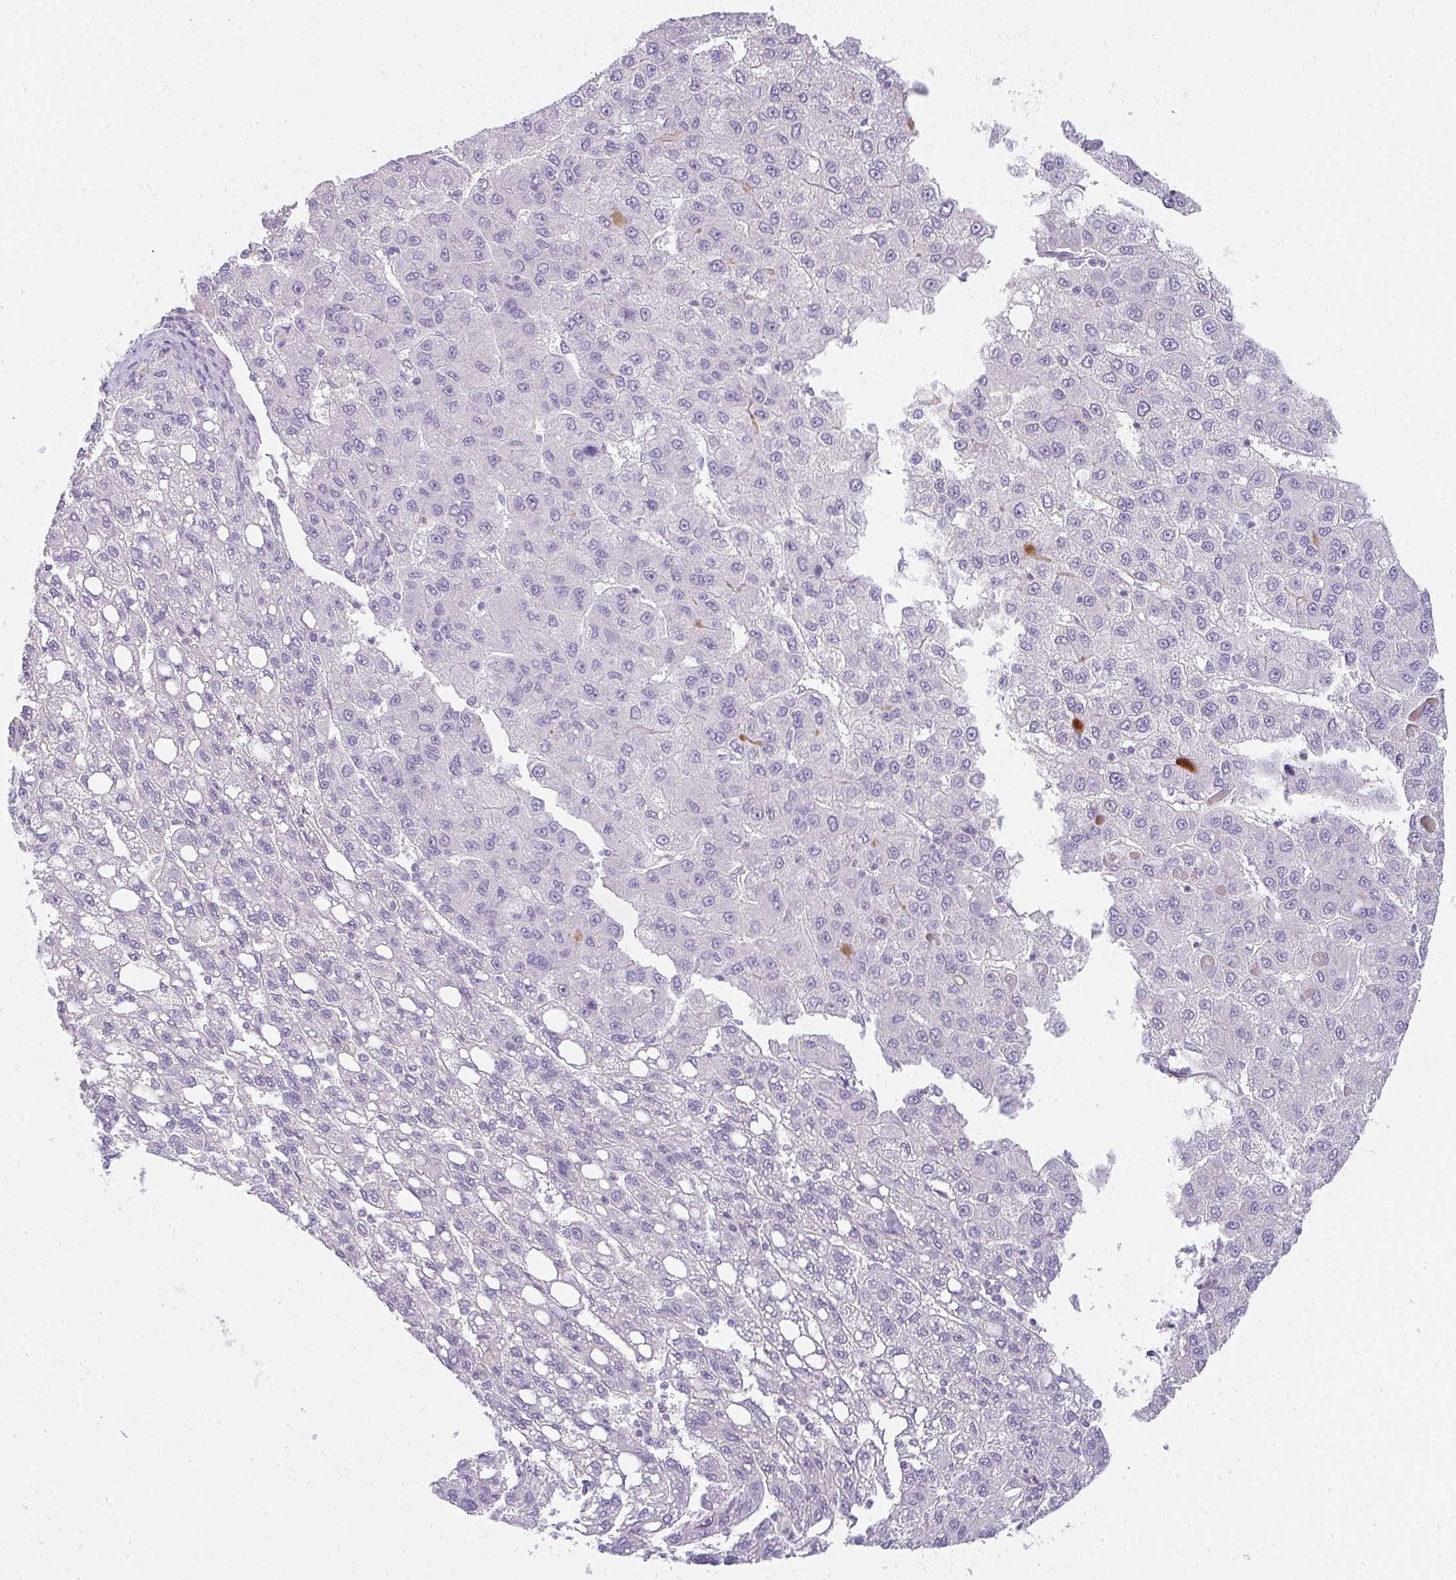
{"staining": {"intensity": "negative", "quantity": "none", "location": "none"}, "tissue": "liver cancer", "cell_type": "Tumor cells", "image_type": "cancer", "snomed": [{"axis": "morphology", "description": "Carcinoma, Hepatocellular, NOS"}, {"axis": "topography", "description": "Liver"}], "caption": "A high-resolution micrograph shows immunohistochemistry (IHC) staining of hepatocellular carcinoma (liver), which displays no significant expression in tumor cells.", "gene": "PPP1R3G", "patient": {"sex": "female", "age": 82}}